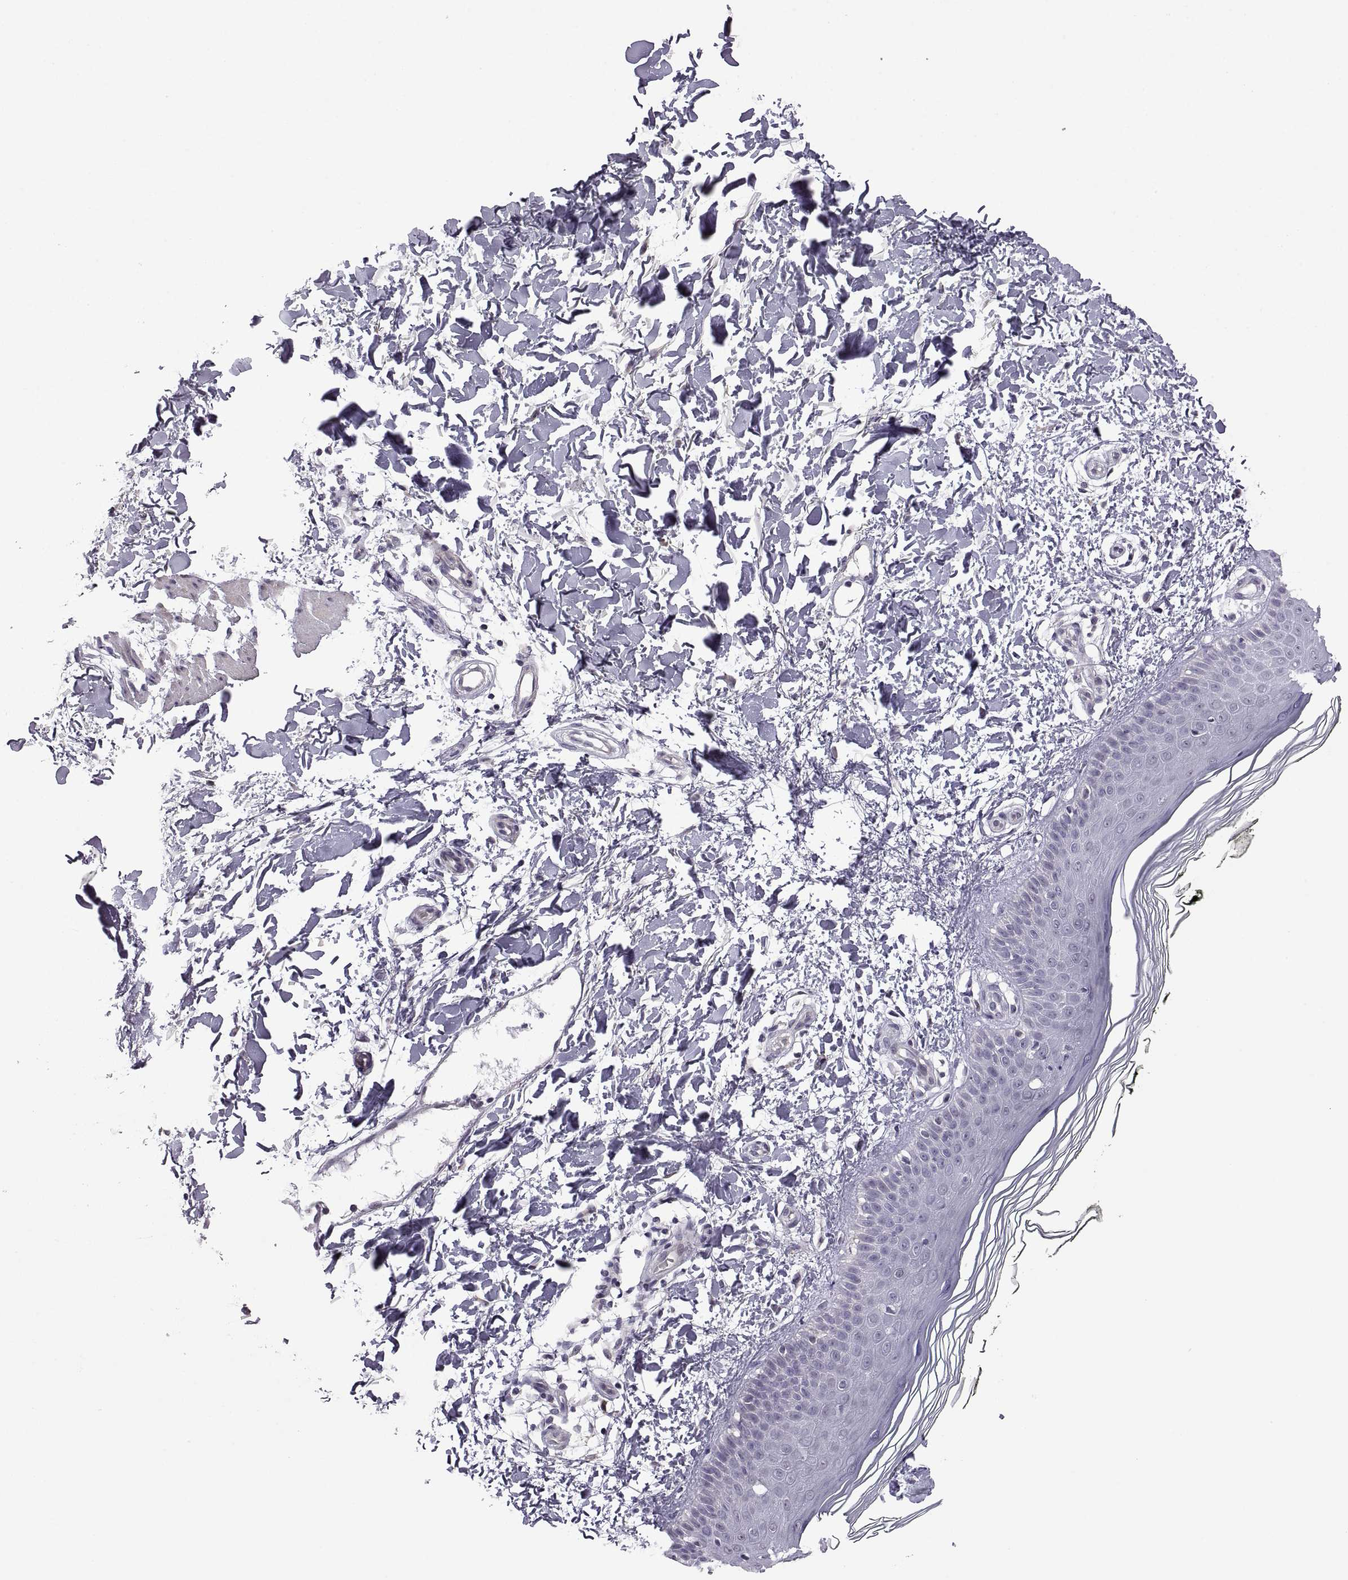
{"staining": {"intensity": "negative", "quantity": "none", "location": "none"}, "tissue": "skin", "cell_type": "Fibroblasts", "image_type": "normal", "snomed": [{"axis": "morphology", "description": "Normal tissue, NOS"}, {"axis": "topography", "description": "Skin"}], "caption": "This is an IHC histopathology image of normal human skin. There is no expression in fibroblasts.", "gene": "FAM170A", "patient": {"sex": "female", "age": 62}}